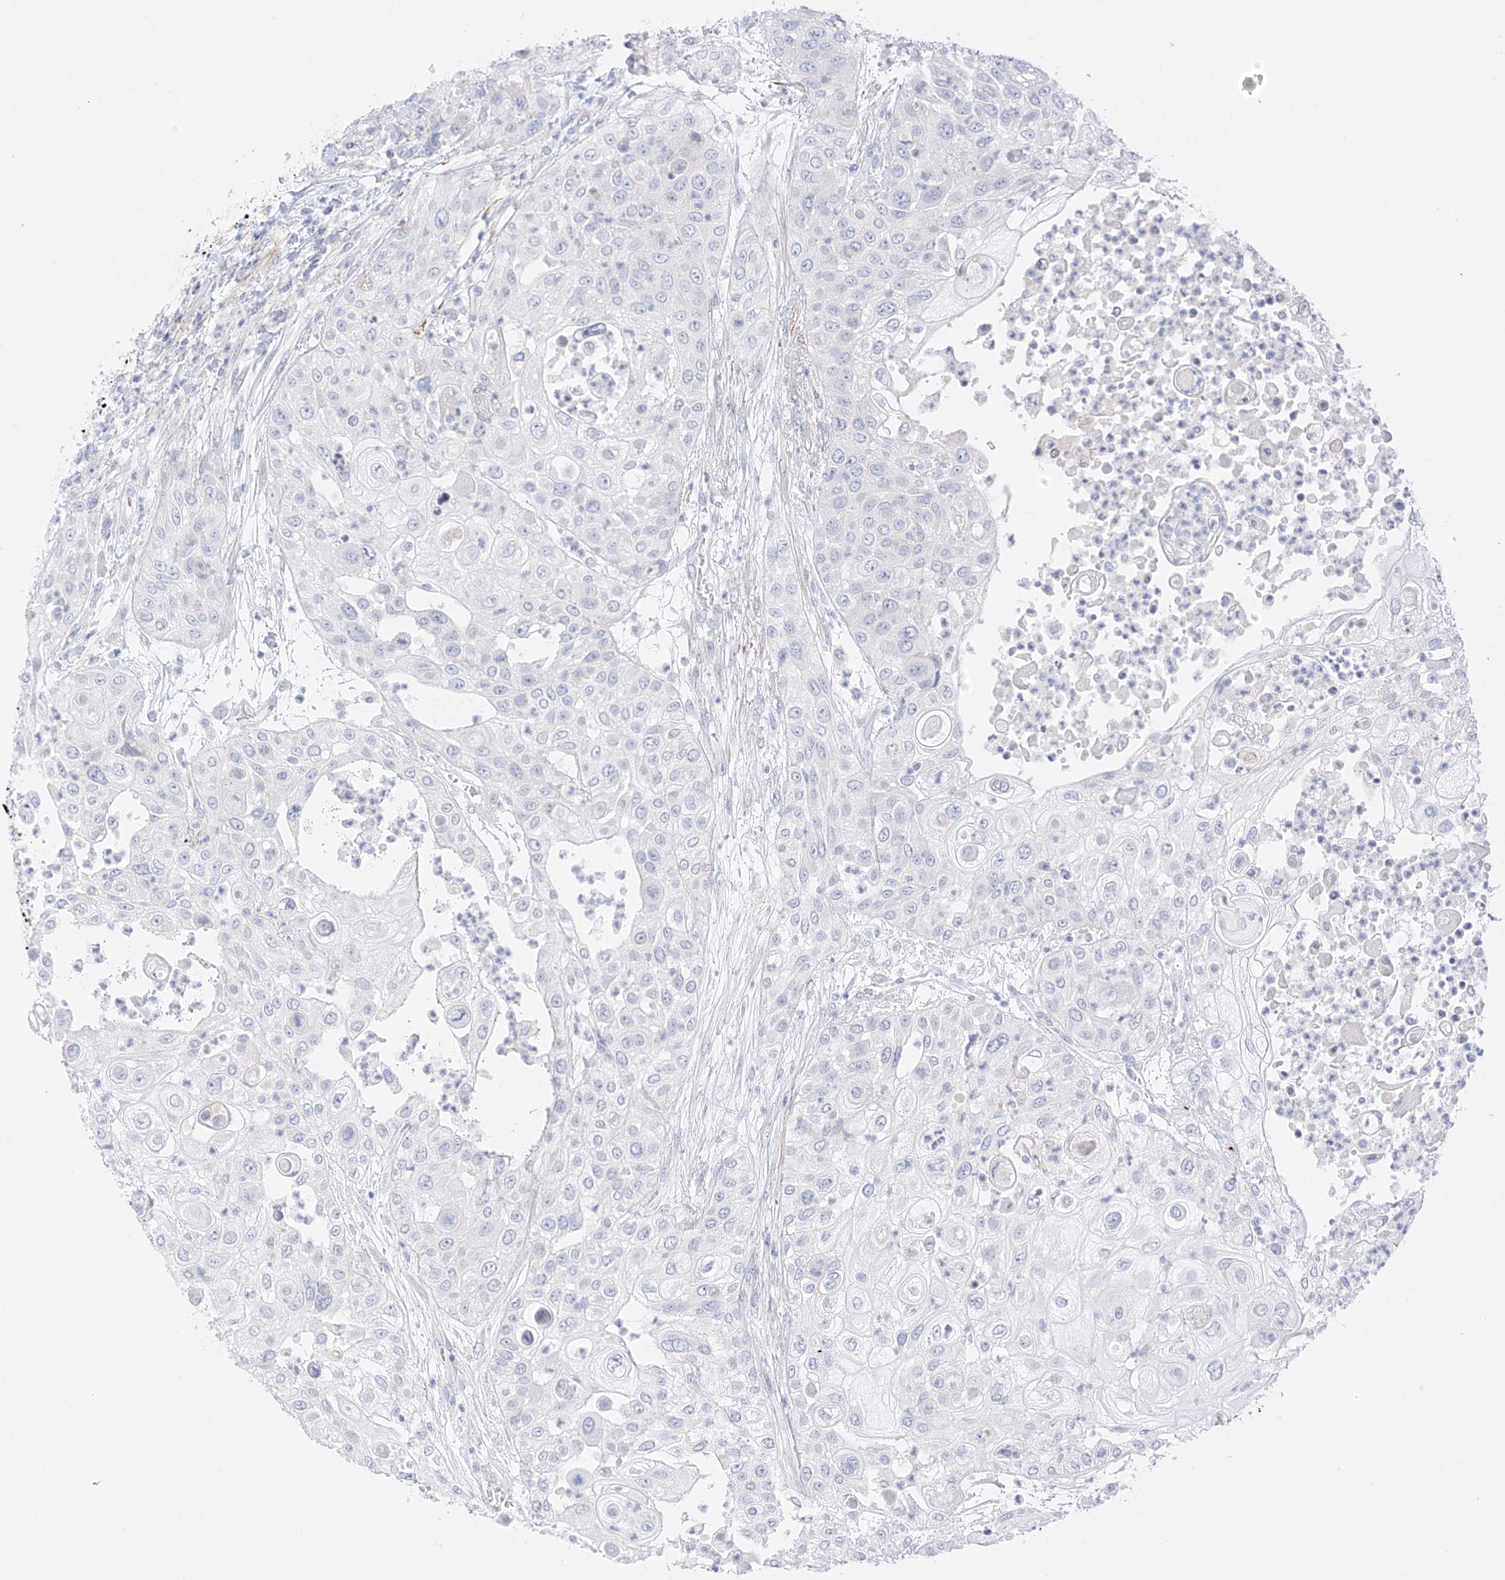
{"staining": {"intensity": "negative", "quantity": "none", "location": "none"}, "tissue": "urothelial cancer", "cell_type": "Tumor cells", "image_type": "cancer", "snomed": [{"axis": "morphology", "description": "Urothelial carcinoma, High grade"}, {"axis": "topography", "description": "Urinary bladder"}], "caption": "Urothelial carcinoma (high-grade) was stained to show a protein in brown. There is no significant staining in tumor cells.", "gene": "ST3GAL5", "patient": {"sex": "female", "age": 79}}